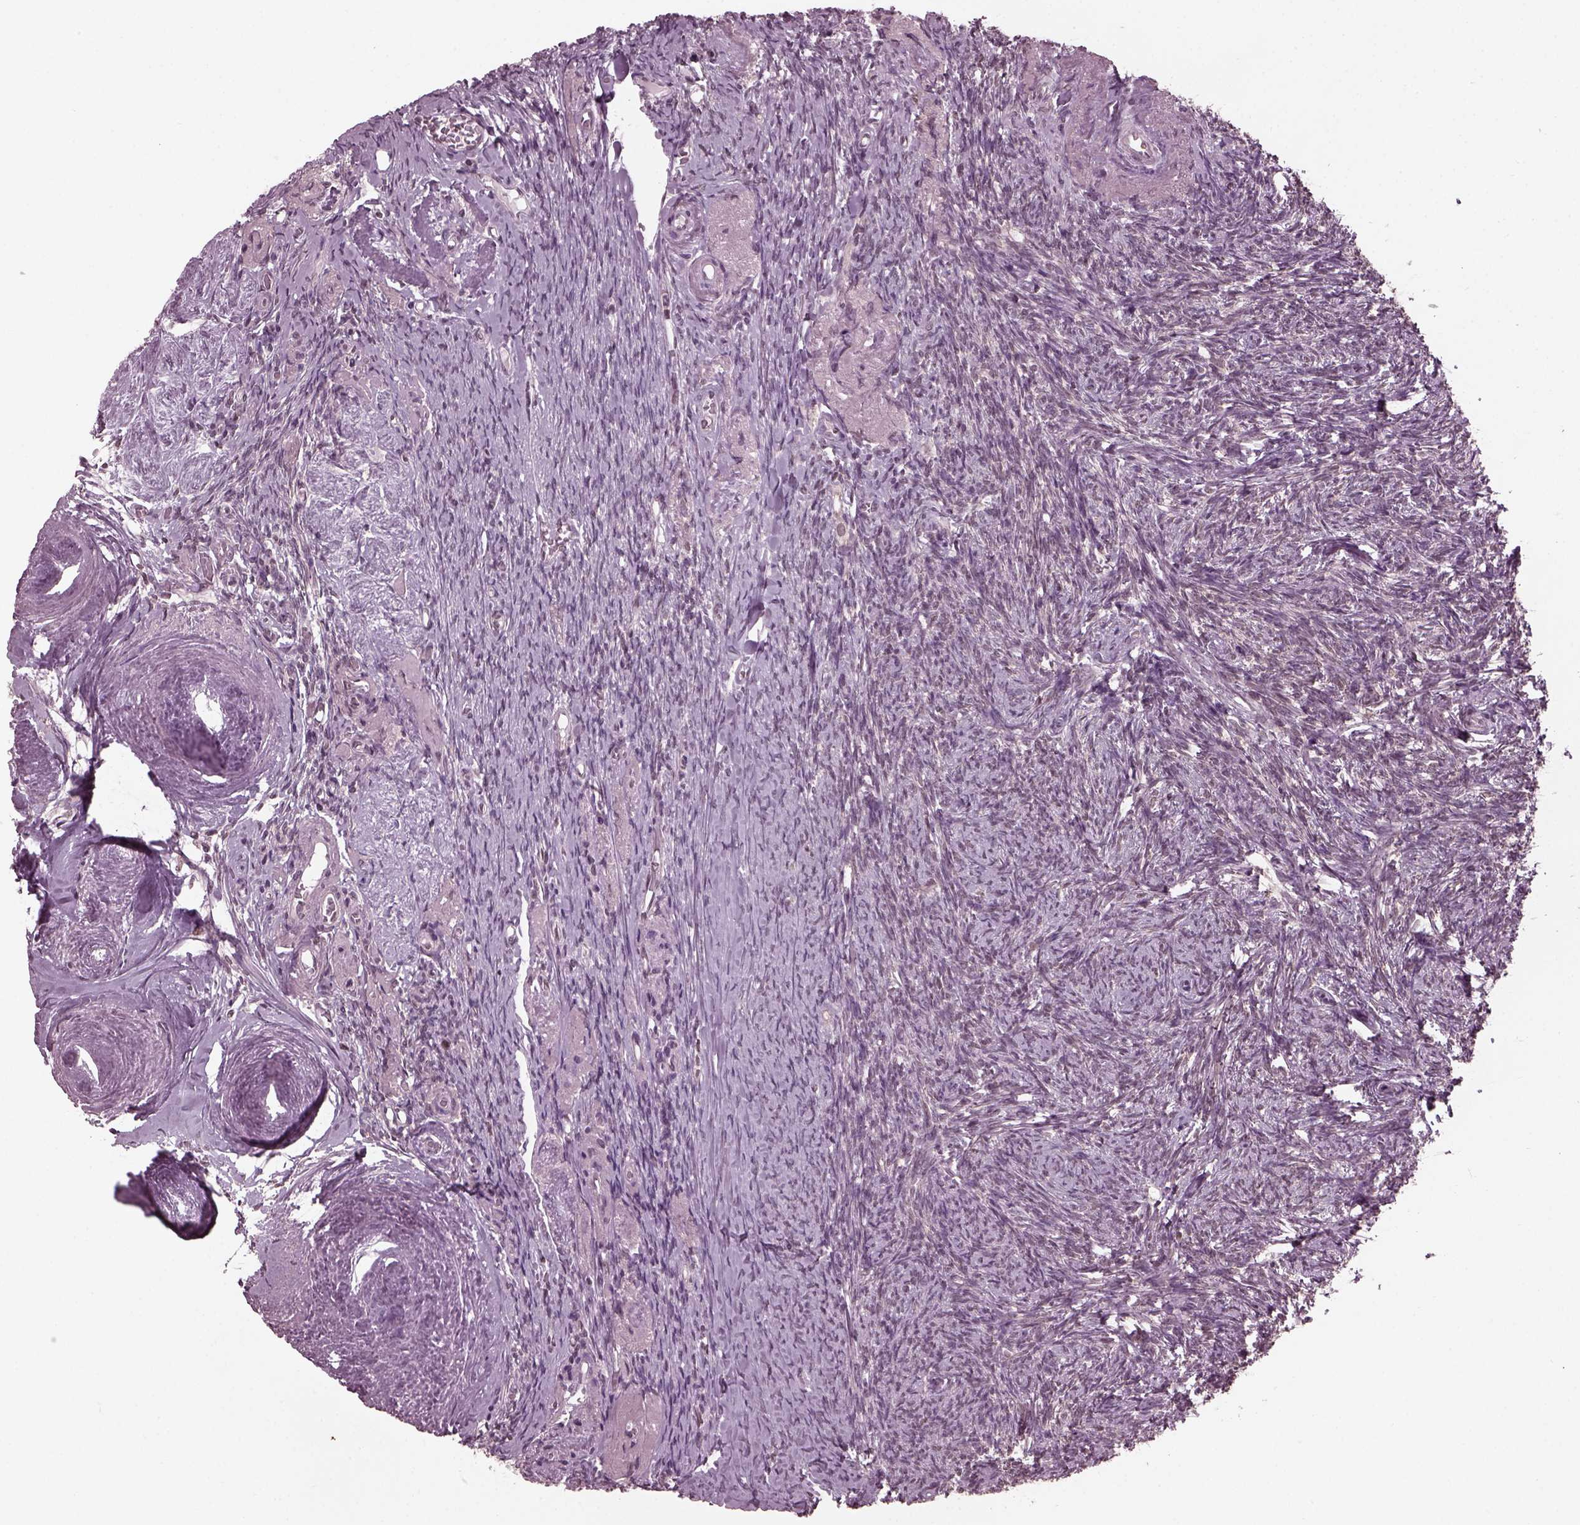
{"staining": {"intensity": "negative", "quantity": "none", "location": "none"}, "tissue": "ovary", "cell_type": "Ovarian stroma cells", "image_type": "normal", "snomed": [{"axis": "morphology", "description": "Normal tissue, NOS"}, {"axis": "topography", "description": "Ovary"}], "caption": "A micrograph of ovary stained for a protein shows no brown staining in ovarian stroma cells. The staining was performed using DAB (3,3'-diaminobenzidine) to visualize the protein expression in brown, while the nuclei were stained in blue with hematoxylin (Magnification: 20x).", "gene": "RUVBL2", "patient": {"sex": "female", "age": 72}}